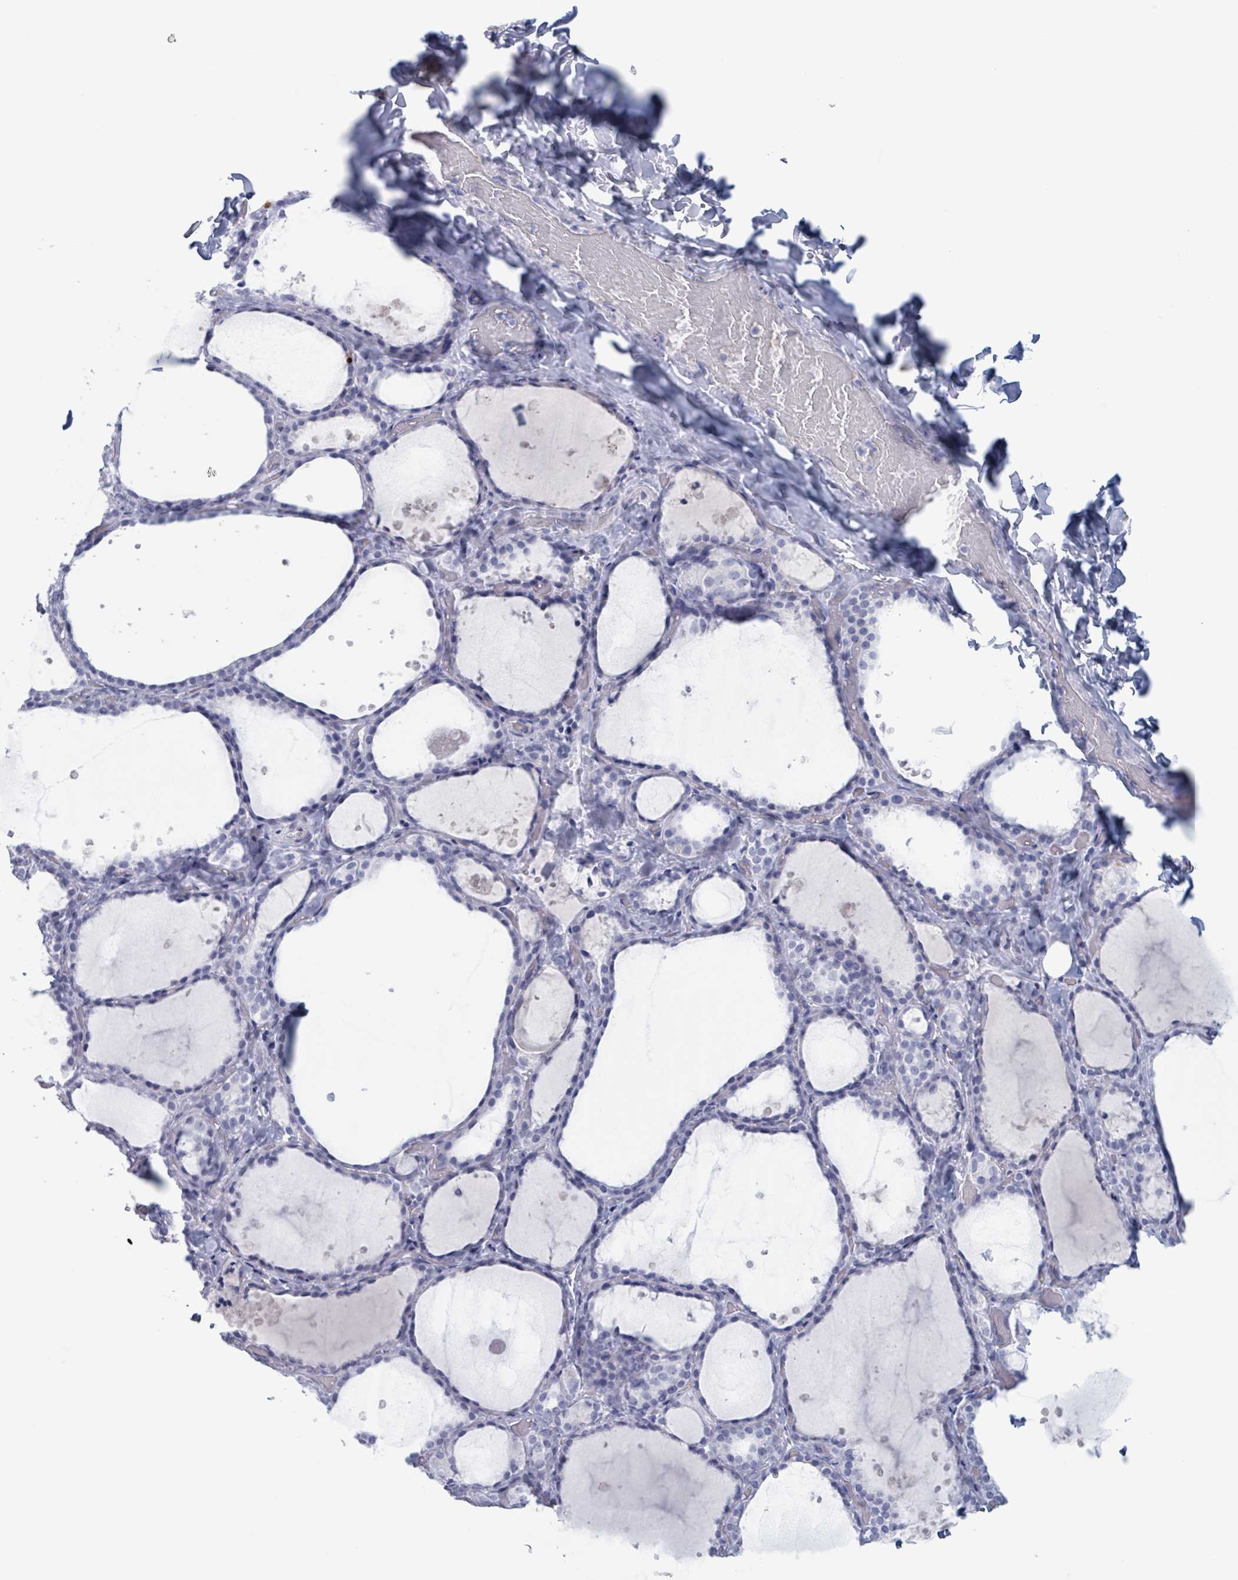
{"staining": {"intensity": "negative", "quantity": "none", "location": "none"}, "tissue": "thyroid gland", "cell_type": "Glandular cells", "image_type": "normal", "snomed": [{"axis": "morphology", "description": "Normal tissue, NOS"}, {"axis": "topography", "description": "Thyroid gland"}], "caption": "Immunohistochemistry (IHC) image of benign thyroid gland: human thyroid gland stained with DAB reveals no significant protein expression in glandular cells. (Stains: DAB (3,3'-diaminobenzidine) immunohistochemistry (IHC) with hematoxylin counter stain, Microscopy: brightfield microscopy at high magnification).", "gene": "KLK4", "patient": {"sex": "female", "age": 44}}